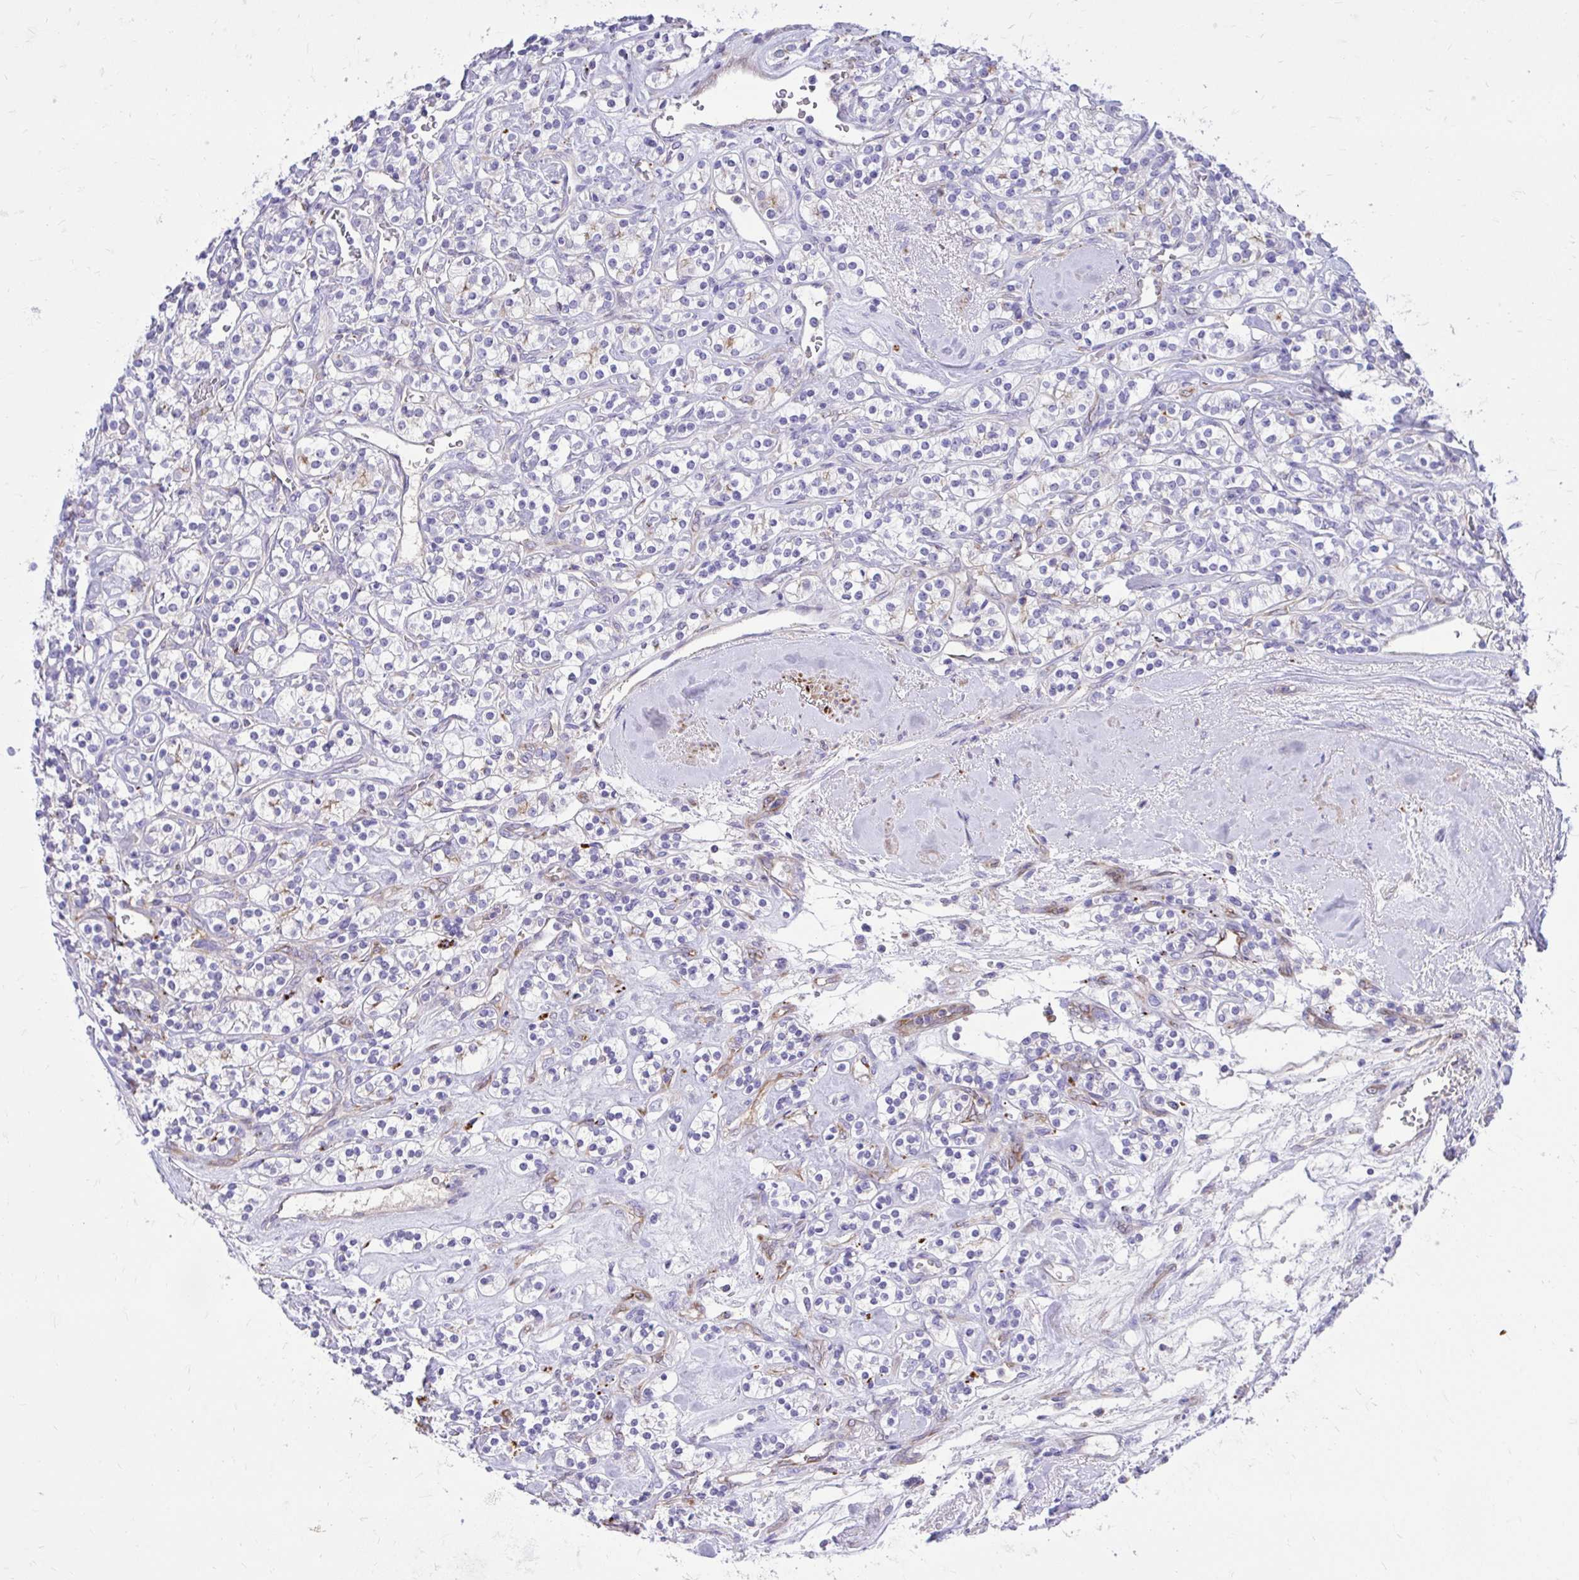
{"staining": {"intensity": "negative", "quantity": "none", "location": "none"}, "tissue": "renal cancer", "cell_type": "Tumor cells", "image_type": "cancer", "snomed": [{"axis": "morphology", "description": "Adenocarcinoma, NOS"}, {"axis": "topography", "description": "Kidney"}], "caption": "Immunohistochemistry (IHC) photomicrograph of renal cancer stained for a protein (brown), which displays no staining in tumor cells.", "gene": "TP53I11", "patient": {"sex": "male", "age": 77}}